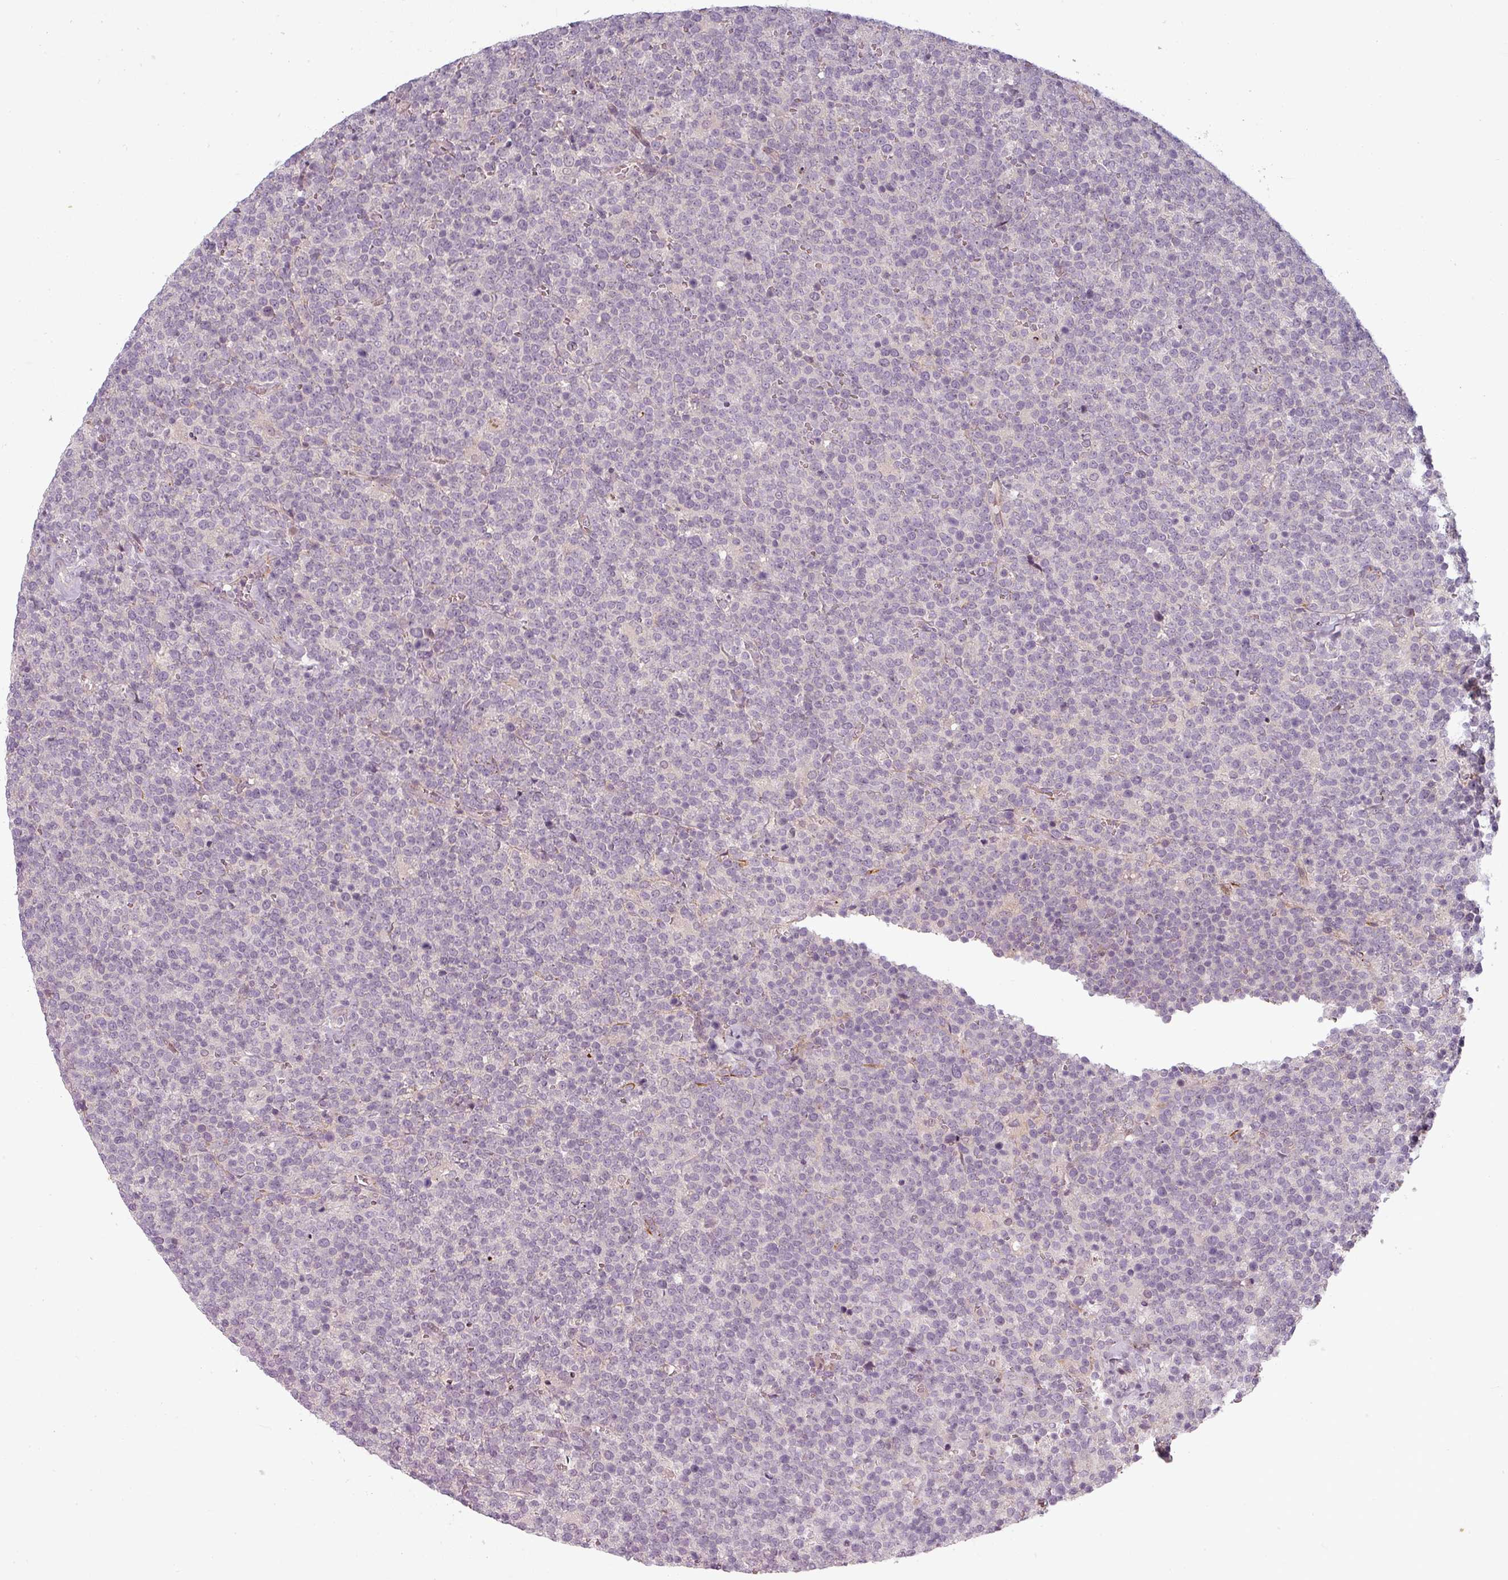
{"staining": {"intensity": "negative", "quantity": "none", "location": "none"}, "tissue": "lymphoma", "cell_type": "Tumor cells", "image_type": "cancer", "snomed": [{"axis": "morphology", "description": "Malignant lymphoma, non-Hodgkin's type, High grade"}, {"axis": "topography", "description": "Lymph node"}], "caption": "This is a photomicrograph of immunohistochemistry staining of high-grade malignant lymphoma, non-Hodgkin's type, which shows no staining in tumor cells. (DAB (3,3'-diaminobenzidine) IHC, high magnification).", "gene": "SLC16A9", "patient": {"sex": "male", "age": 61}}